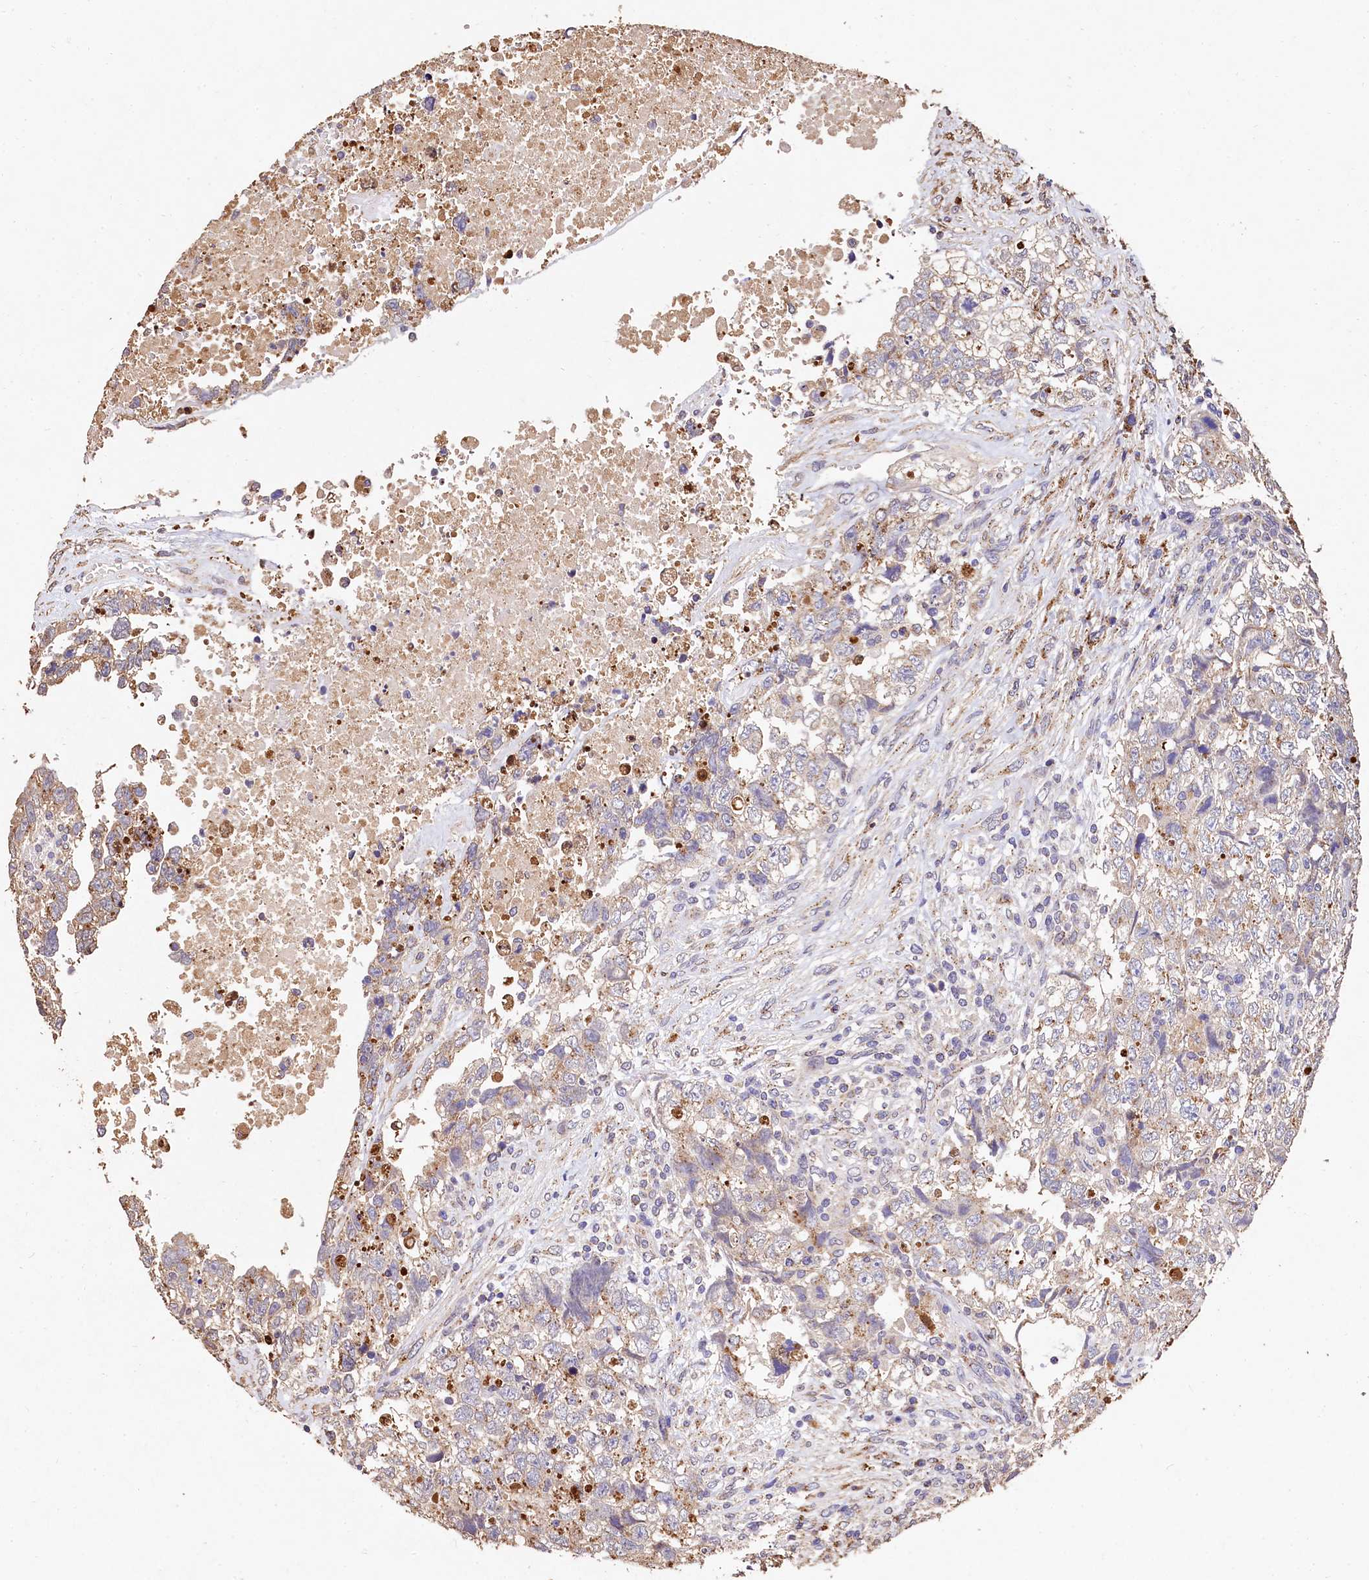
{"staining": {"intensity": "negative", "quantity": "none", "location": "none"}, "tissue": "testis cancer", "cell_type": "Tumor cells", "image_type": "cancer", "snomed": [{"axis": "morphology", "description": "Carcinoma, Embryonal, NOS"}, {"axis": "topography", "description": "Testis"}], "caption": "Tumor cells show no significant protein positivity in embryonal carcinoma (testis).", "gene": "LSM4", "patient": {"sex": "male", "age": 37}}